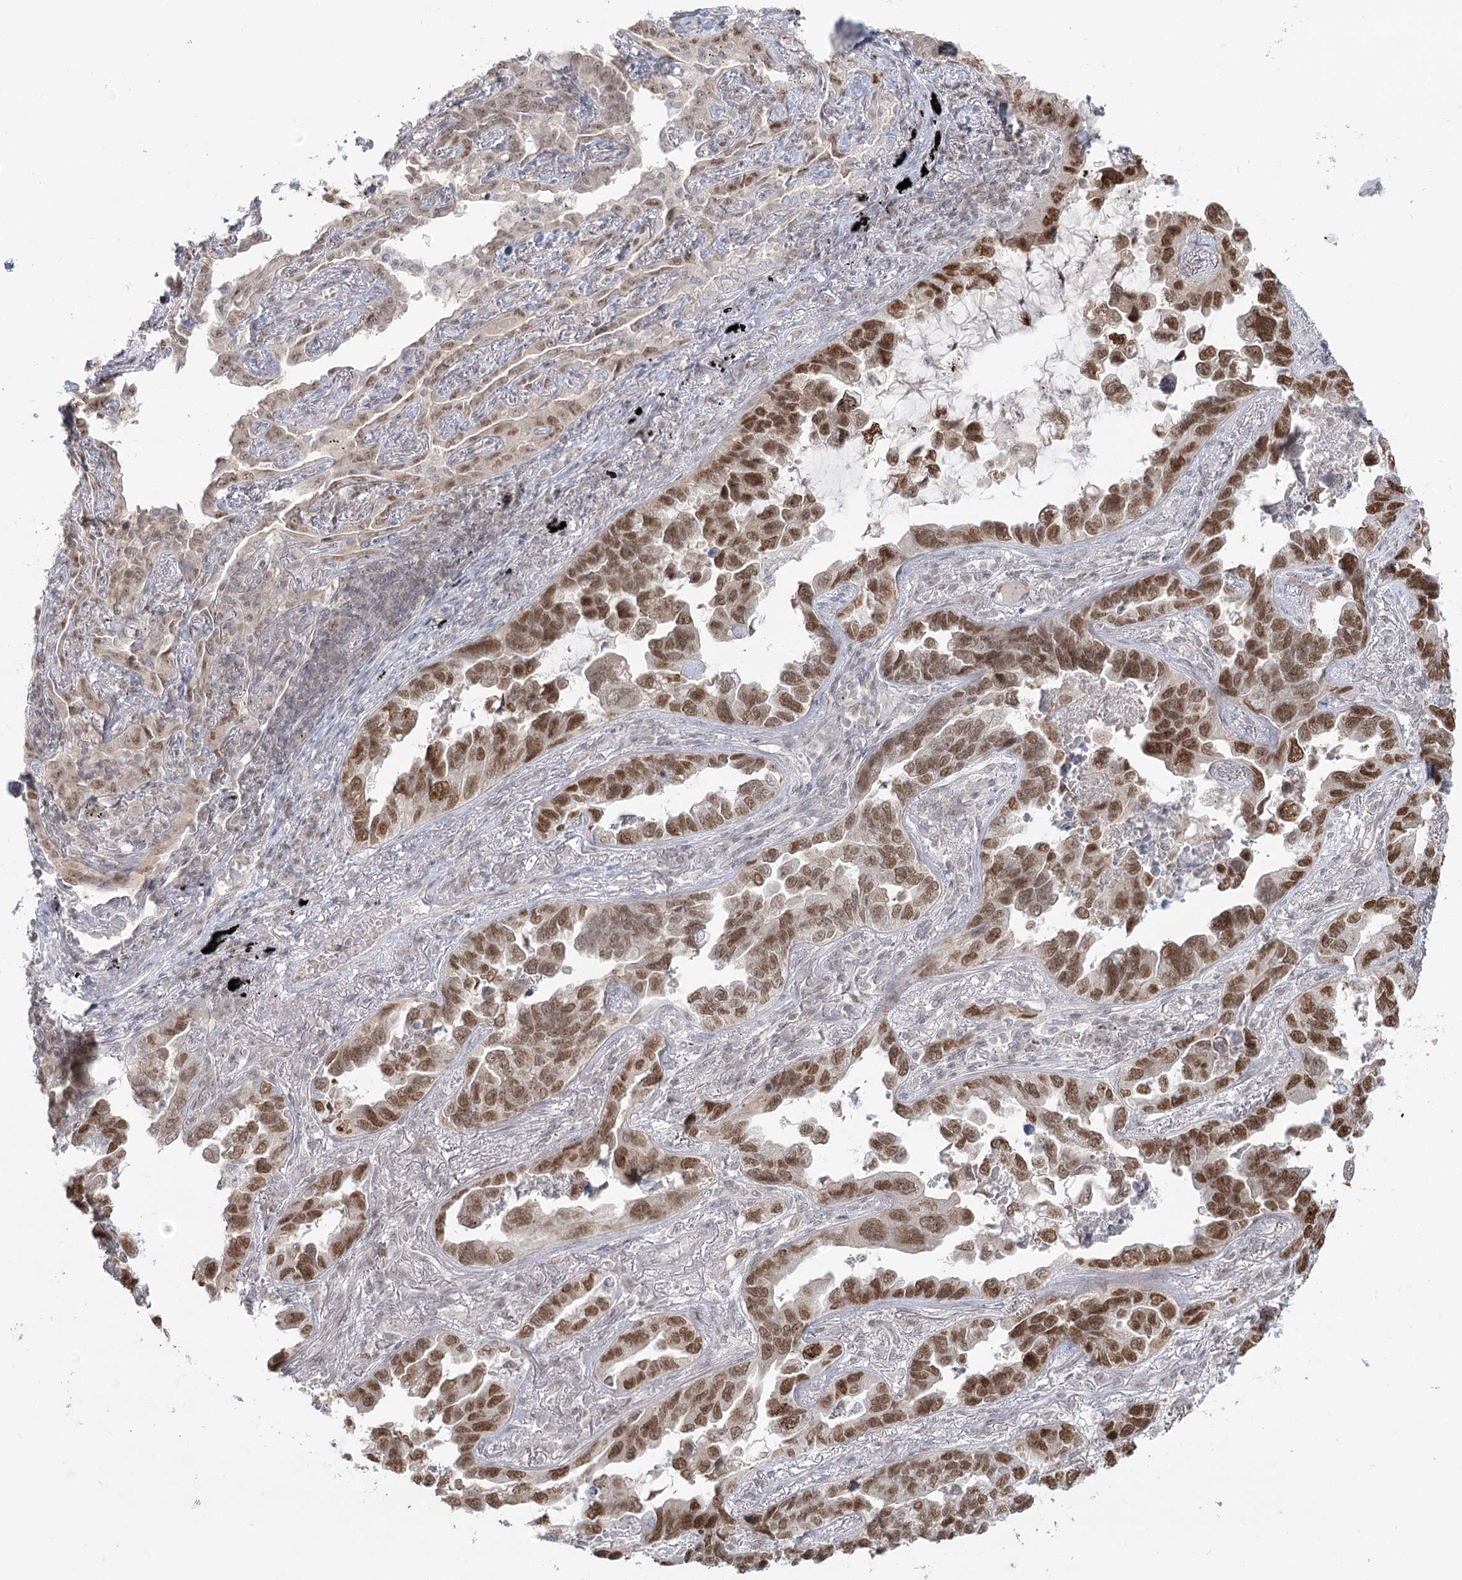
{"staining": {"intensity": "moderate", "quantity": ">75%", "location": "nuclear"}, "tissue": "lung cancer", "cell_type": "Tumor cells", "image_type": "cancer", "snomed": [{"axis": "morphology", "description": "Adenocarcinoma, NOS"}, {"axis": "topography", "description": "Lung"}], "caption": "Immunohistochemistry (IHC) staining of lung cancer (adenocarcinoma), which displays medium levels of moderate nuclear positivity in approximately >75% of tumor cells indicating moderate nuclear protein positivity. The staining was performed using DAB (3,3'-diaminobenzidine) (brown) for protein detection and nuclei were counterstained in hematoxylin (blue).", "gene": "R3HCC1L", "patient": {"sex": "male", "age": 67}}